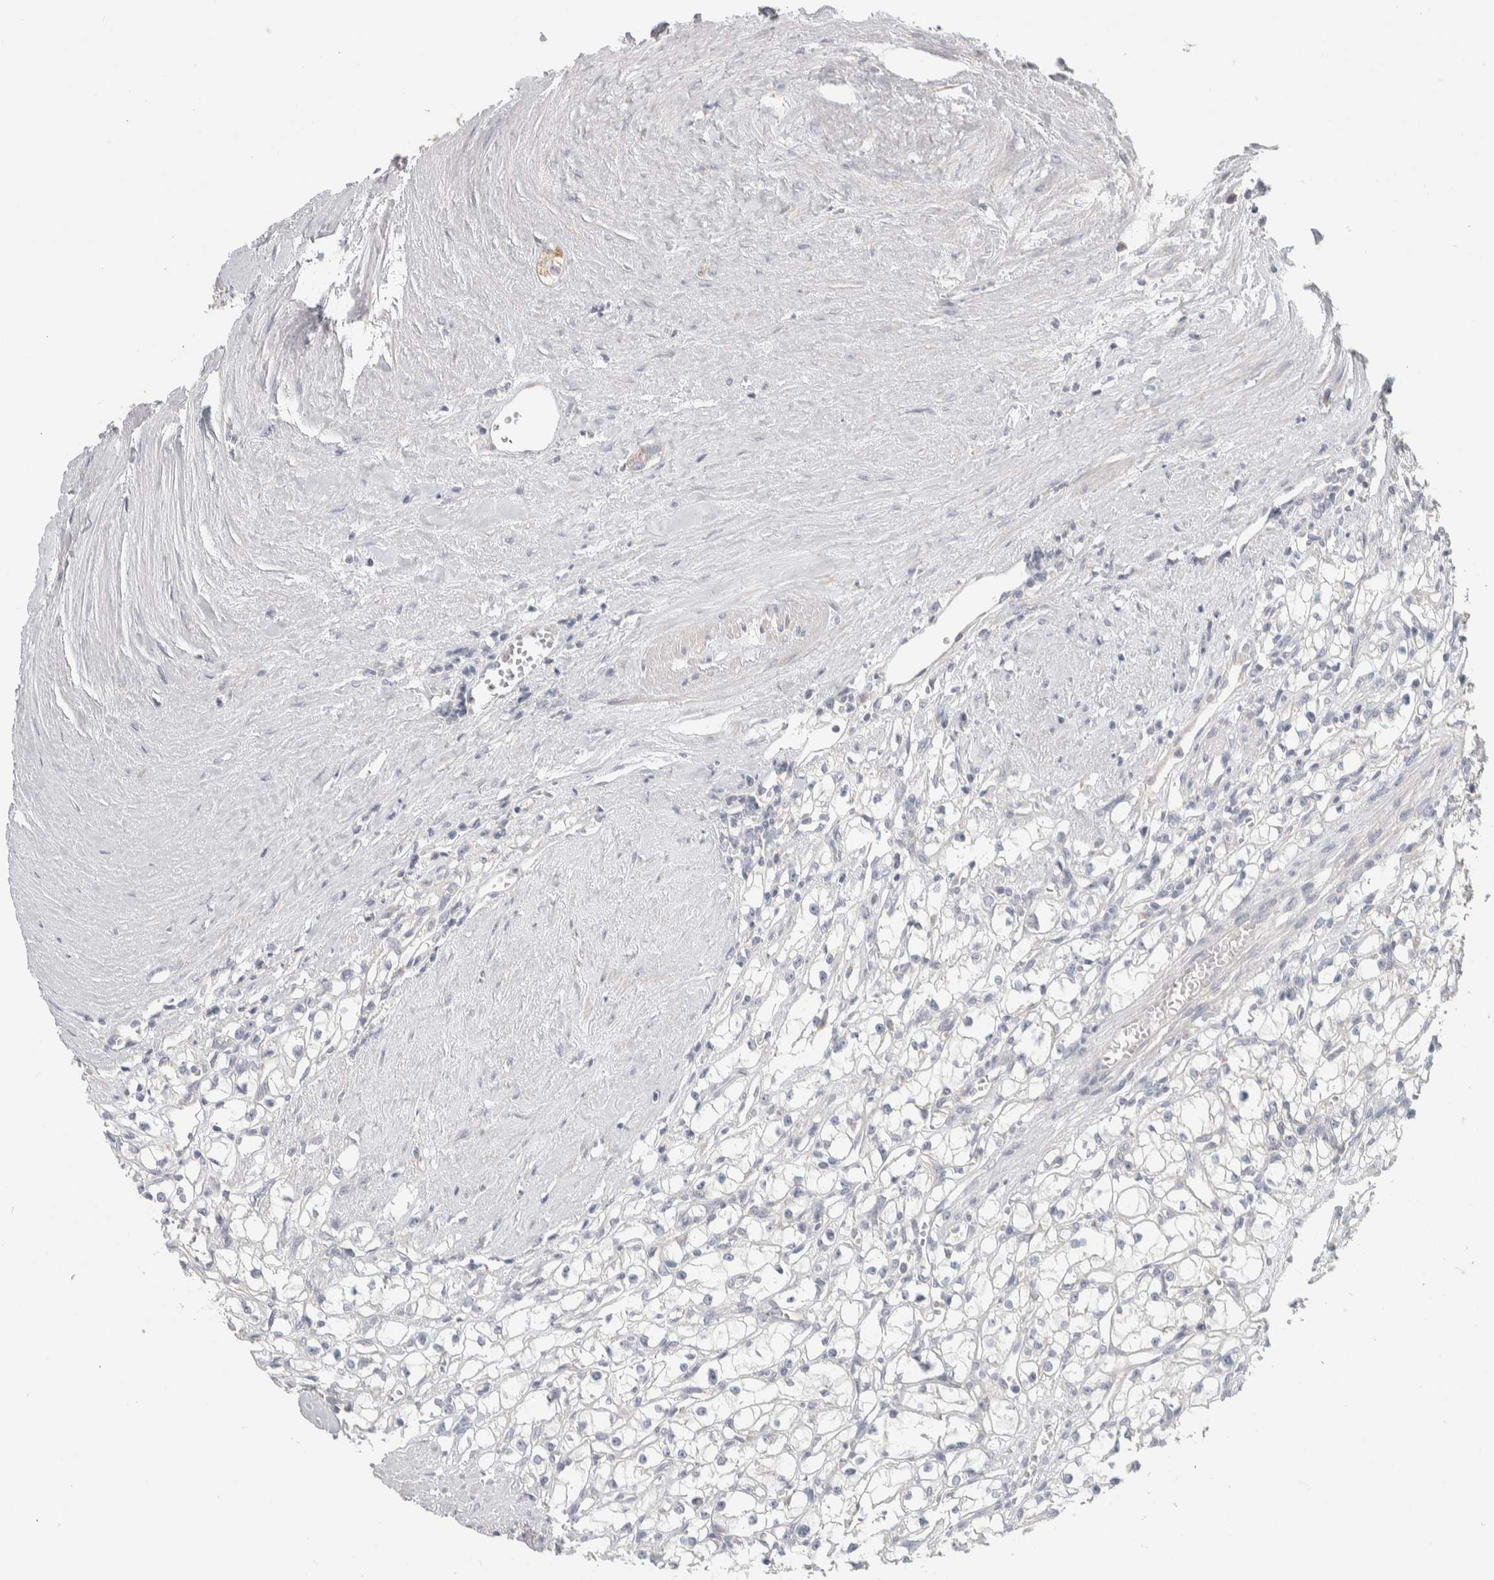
{"staining": {"intensity": "negative", "quantity": "none", "location": "none"}, "tissue": "renal cancer", "cell_type": "Tumor cells", "image_type": "cancer", "snomed": [{"axis": "morphology", "description": "Adenocarcinoma, NOS"}, {"axis": "topography", "description": "Kidney"}], "caption": "Immunohistochemistry image of neoplastic tissue: human renal cancer (adenocarcinoma) stained with DAB (3,3'-diaminobenzidine) displays no significant protein staining in tumor cells.", "gene": "DCXR", "patient": {"sex": "male", "age": 56}}